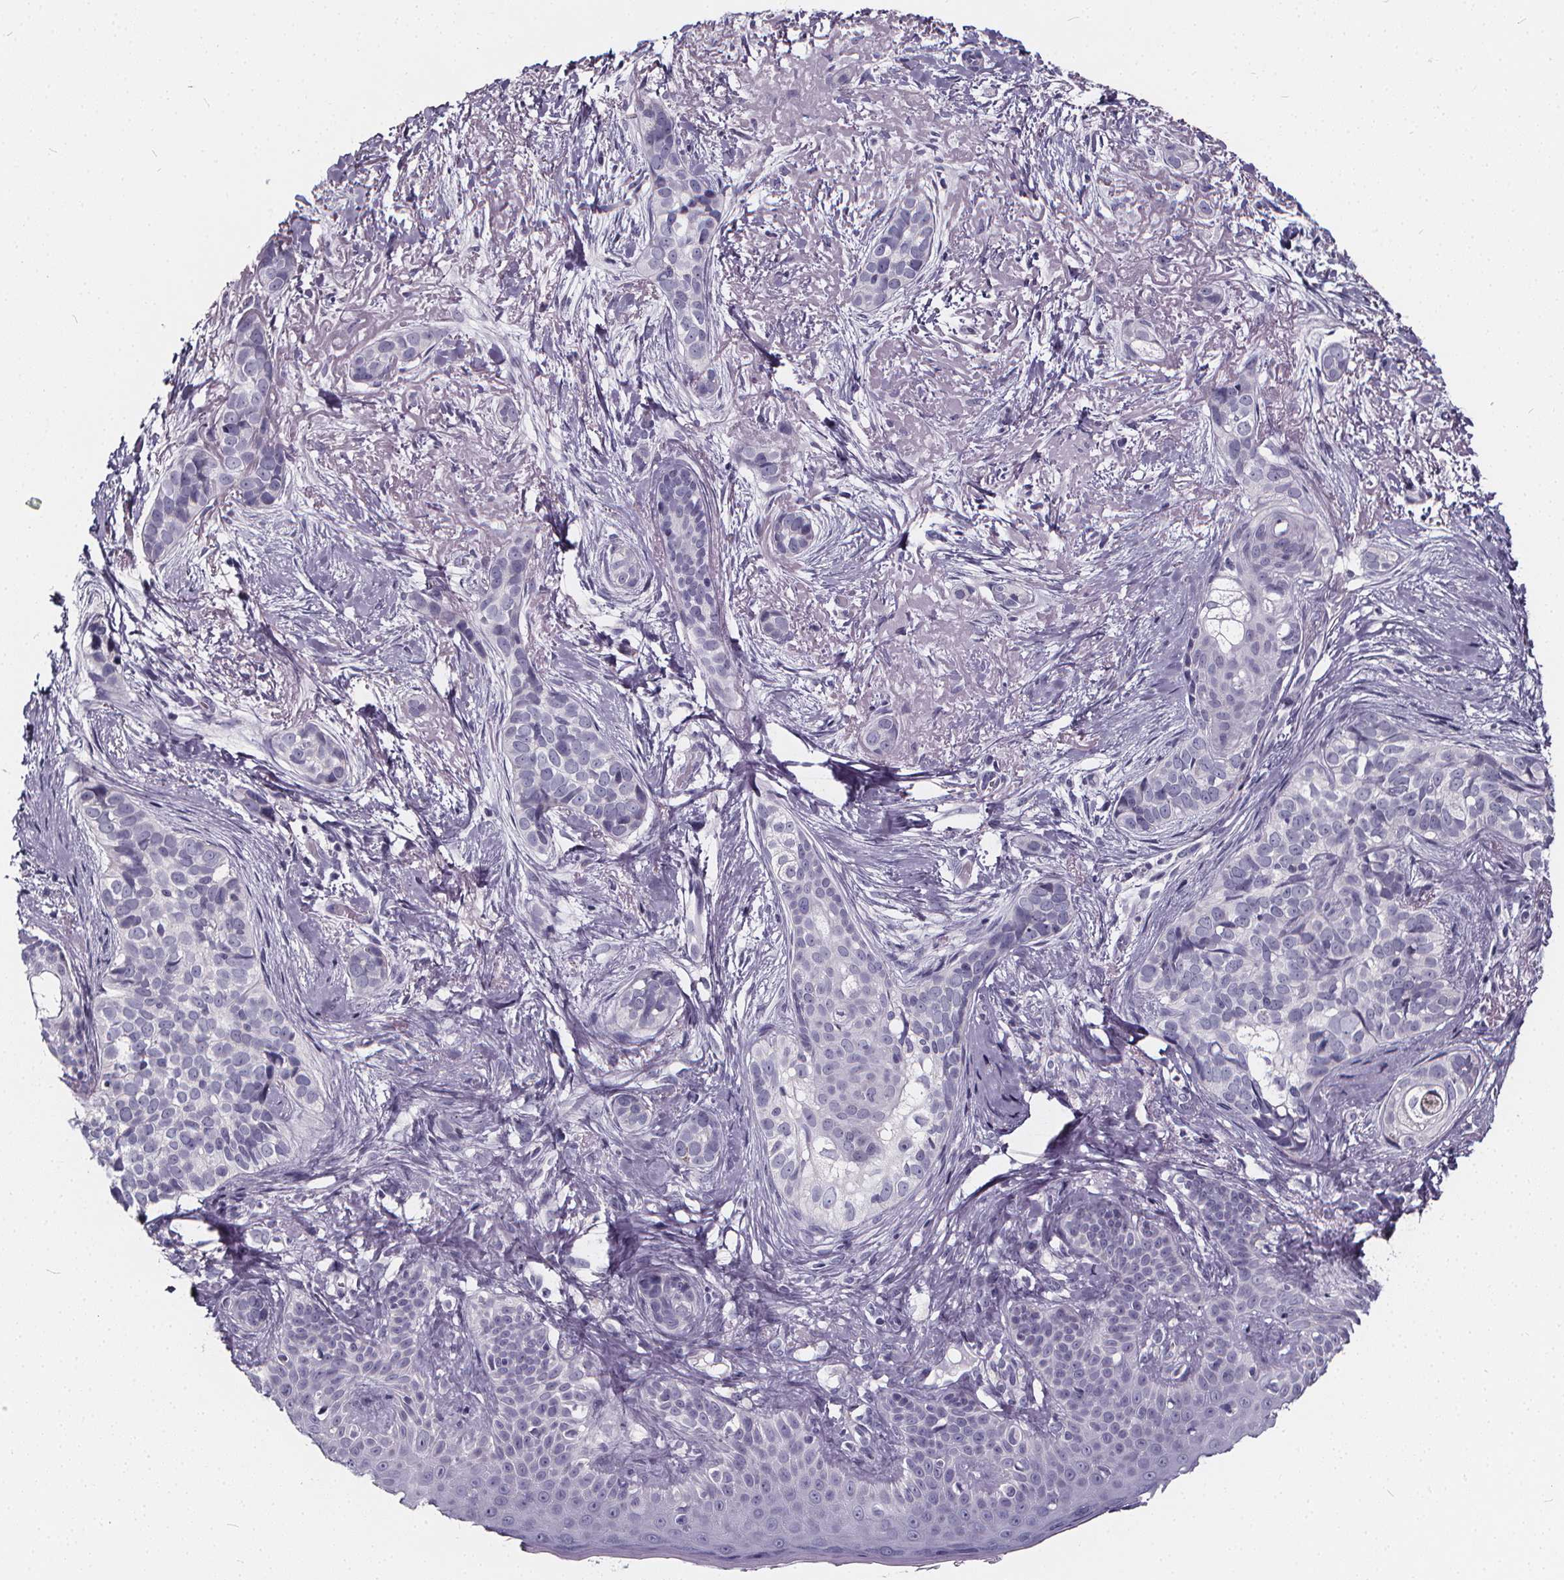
{"staining": {"intensity": "negative", "quantity": "none", "location": "none"}, "tissue": "skin cancer", "cell_type": "Tumor cells", "image_type": "cancer", "snomed": [{"axis": "morphology", "description": "Basal cell carcinoma"}, {"axis": "topography", "description": "Skin"}], "caption": "DAB (3,3'-diaminobenzidine) immunohistochemical staining of skin cancer displays no significant positivity in tumor cells.", "gene": "SPEF2", "patient": {"sex": "male", "age": 87}}